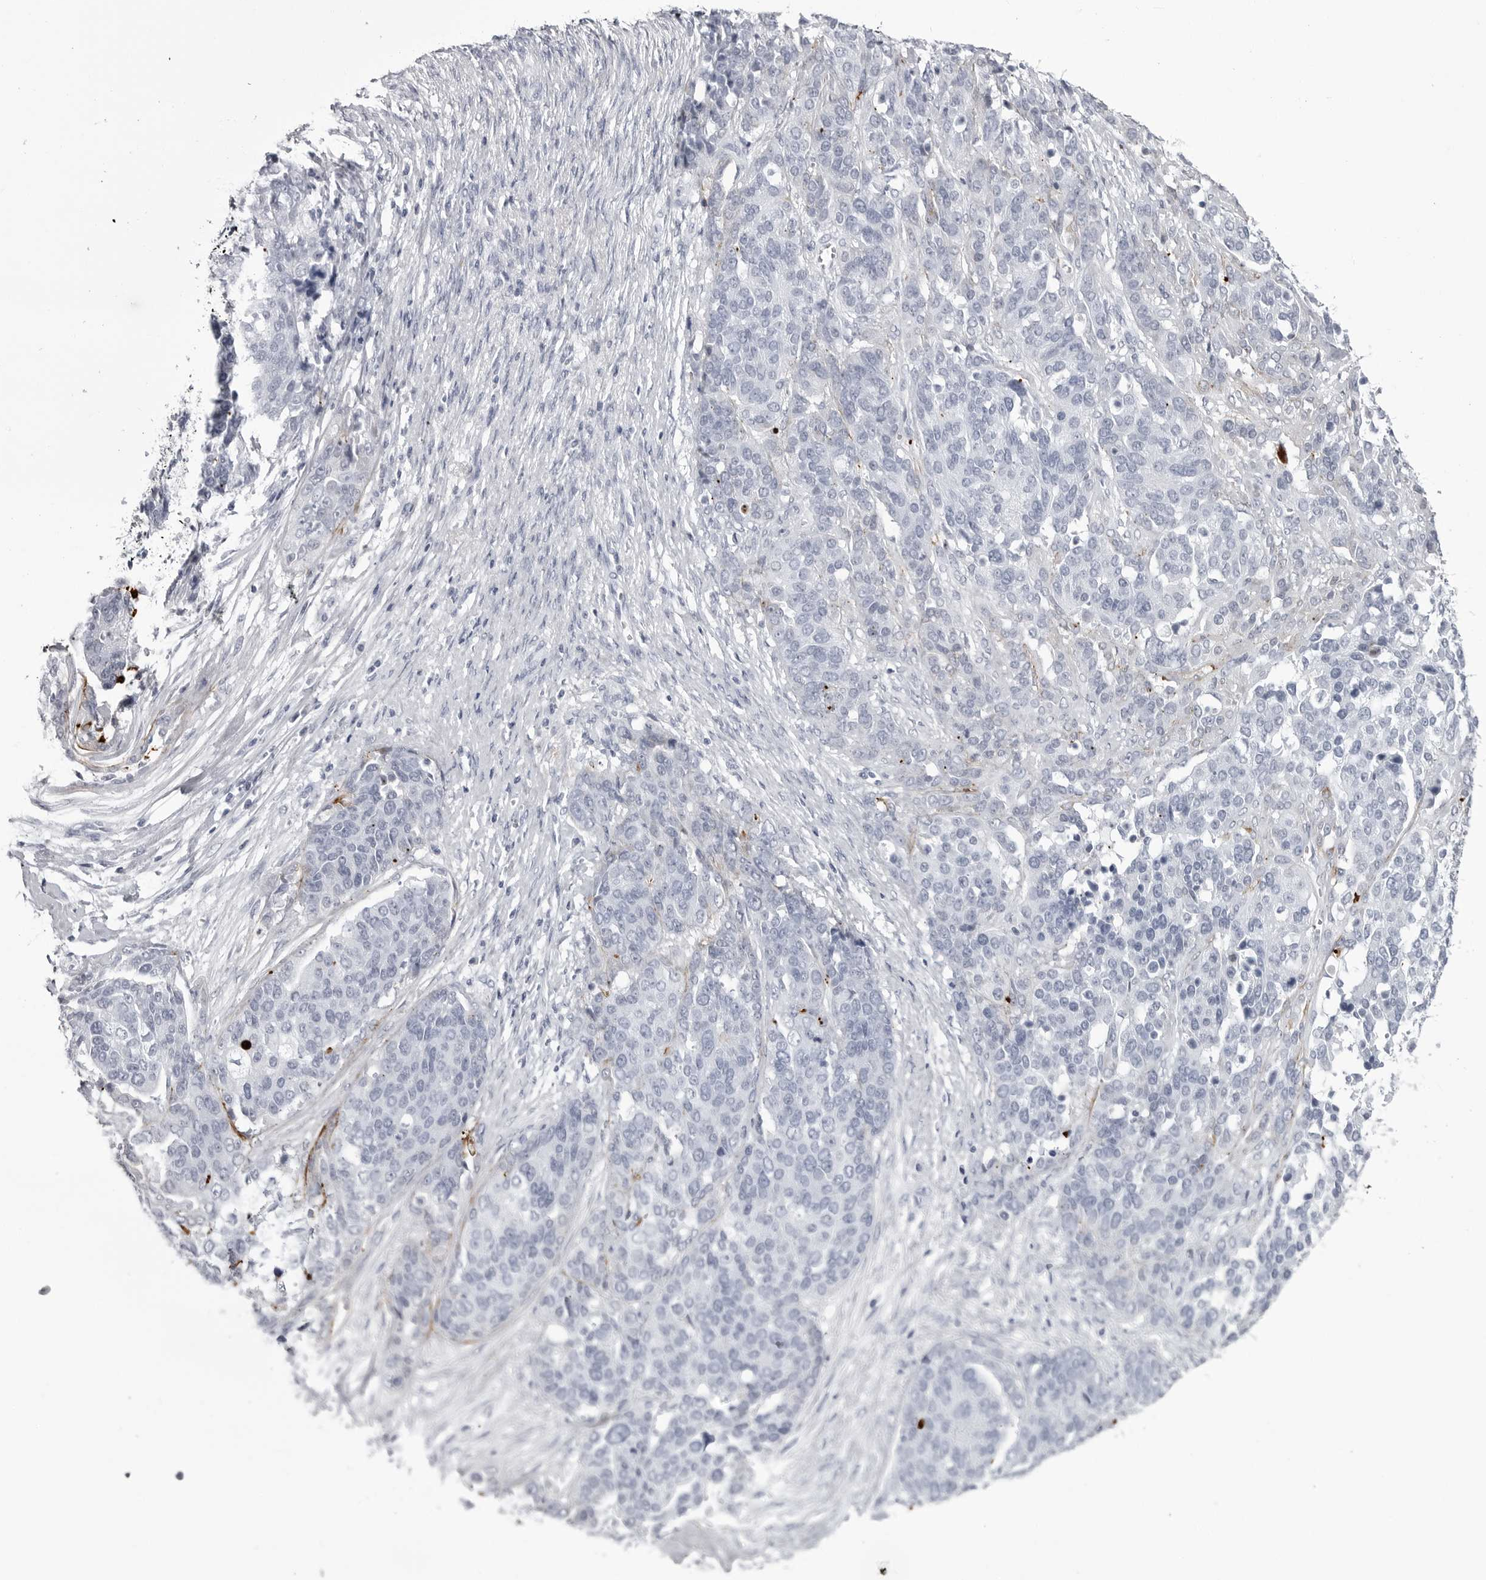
{"staining": {"intensity": "negative", "quantity": "none", "location": "none"}, "tissue": "ovarian cancer", "cell_type": "Tumor cells", "image_type": "cancer", "snomed": [{"axis": "morphology", "description": "Cystadenocarcinoma, serous, NOS"}, {"axis": "topography", "description": "Ovary"}], "caption": "The micrograph demonstrates no significant positivity in tumor cells of ovarian serous cystadenocarcinoma.", "gene": "COL26A1", "patient": {"sex": "female", "age": 44}}